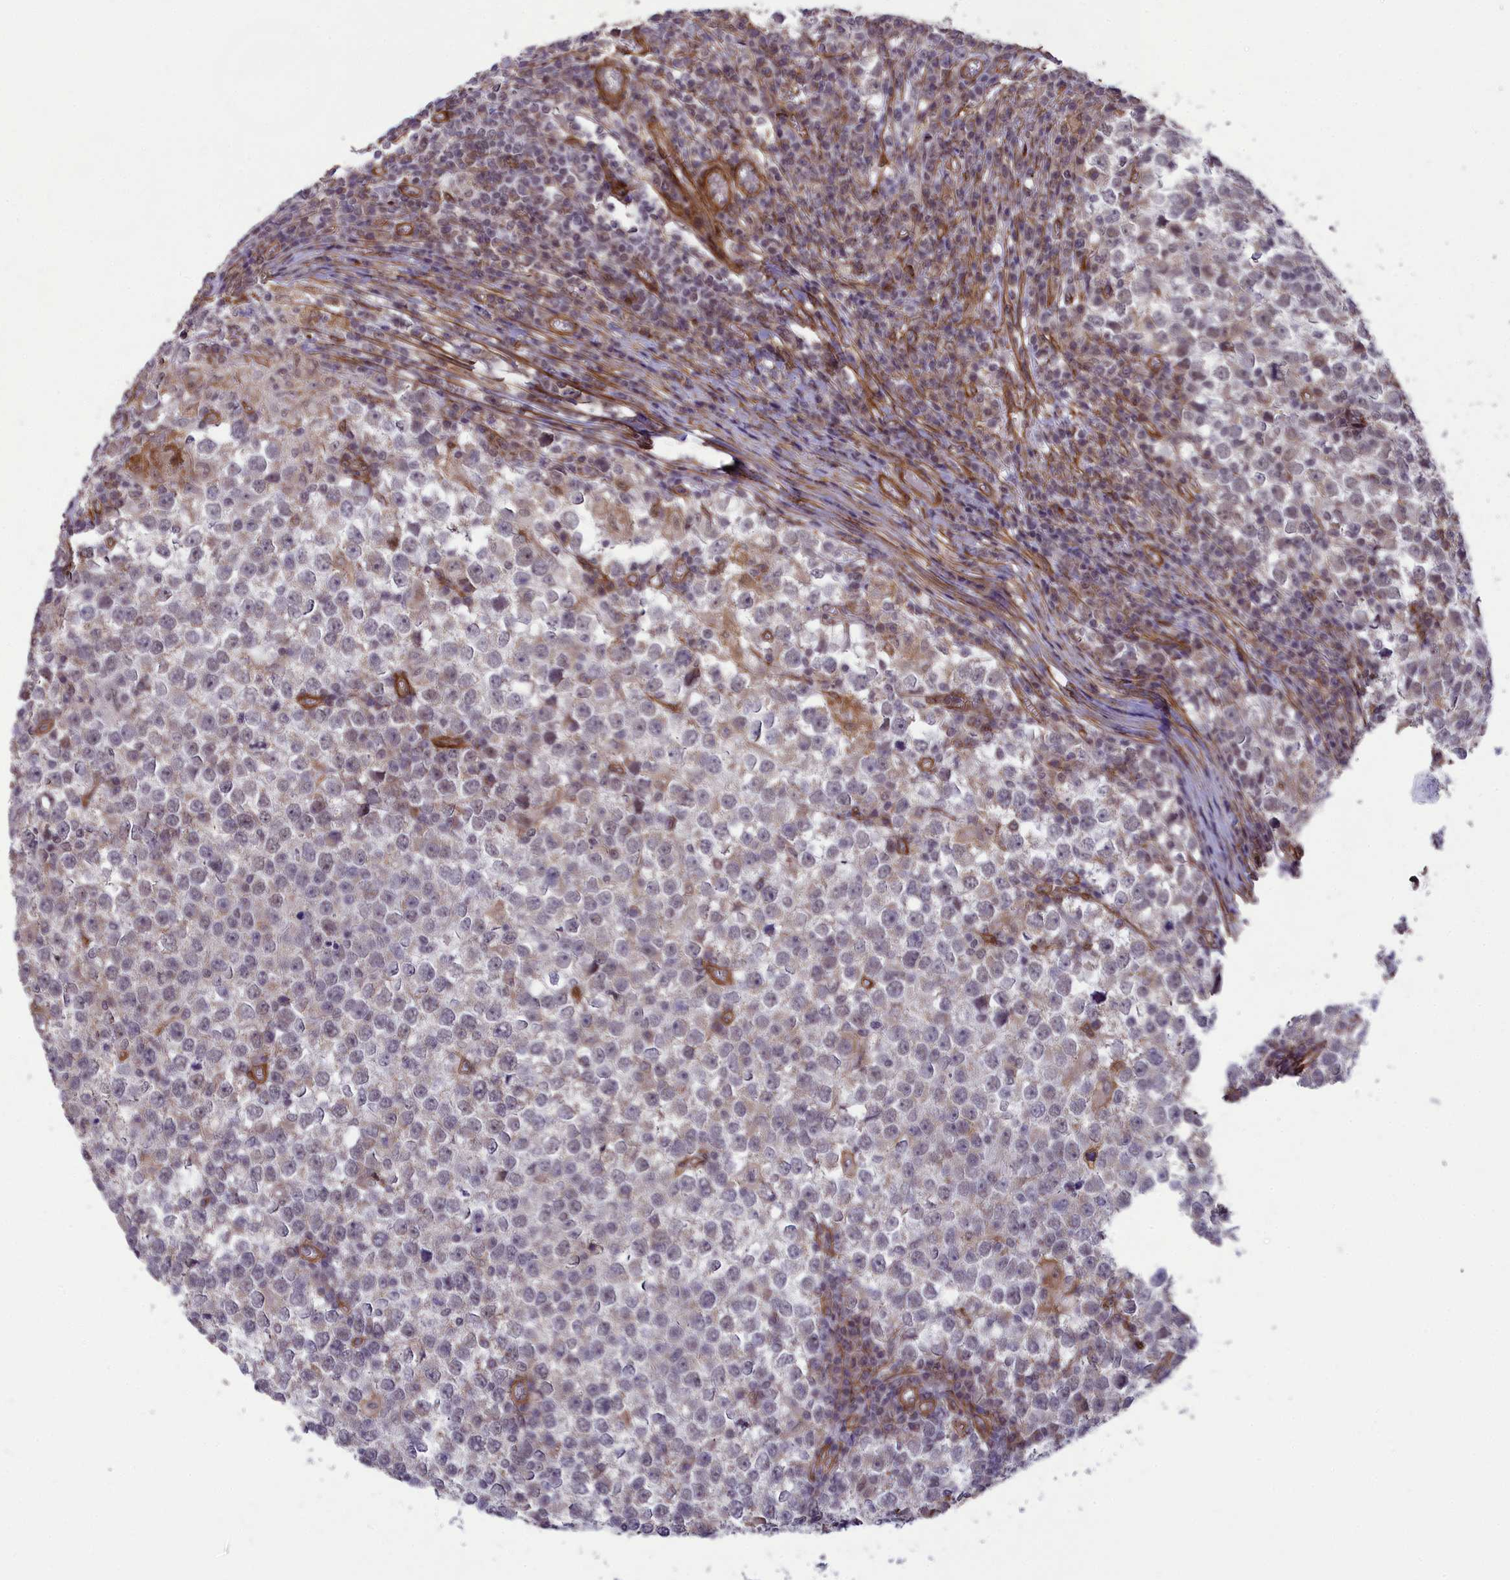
{"staining": {"intensity": "negative", "quantity": "none", "location": "none"}, "tissue": "testis cancer", "cell_type": "Tumor cells", "image_type": "cancer", "snomed": [{"axis": "morphology", "description": "Seminoma, NOS"}, {"axis": "topography", "description": "Testis"}], "caption": "This is a micrograph of IHC staining of testis cancer (seminoma), which shows no positivity in tumor cells.", "gene": "TNS1", "patient": {"sex": "male", "age": 65}}